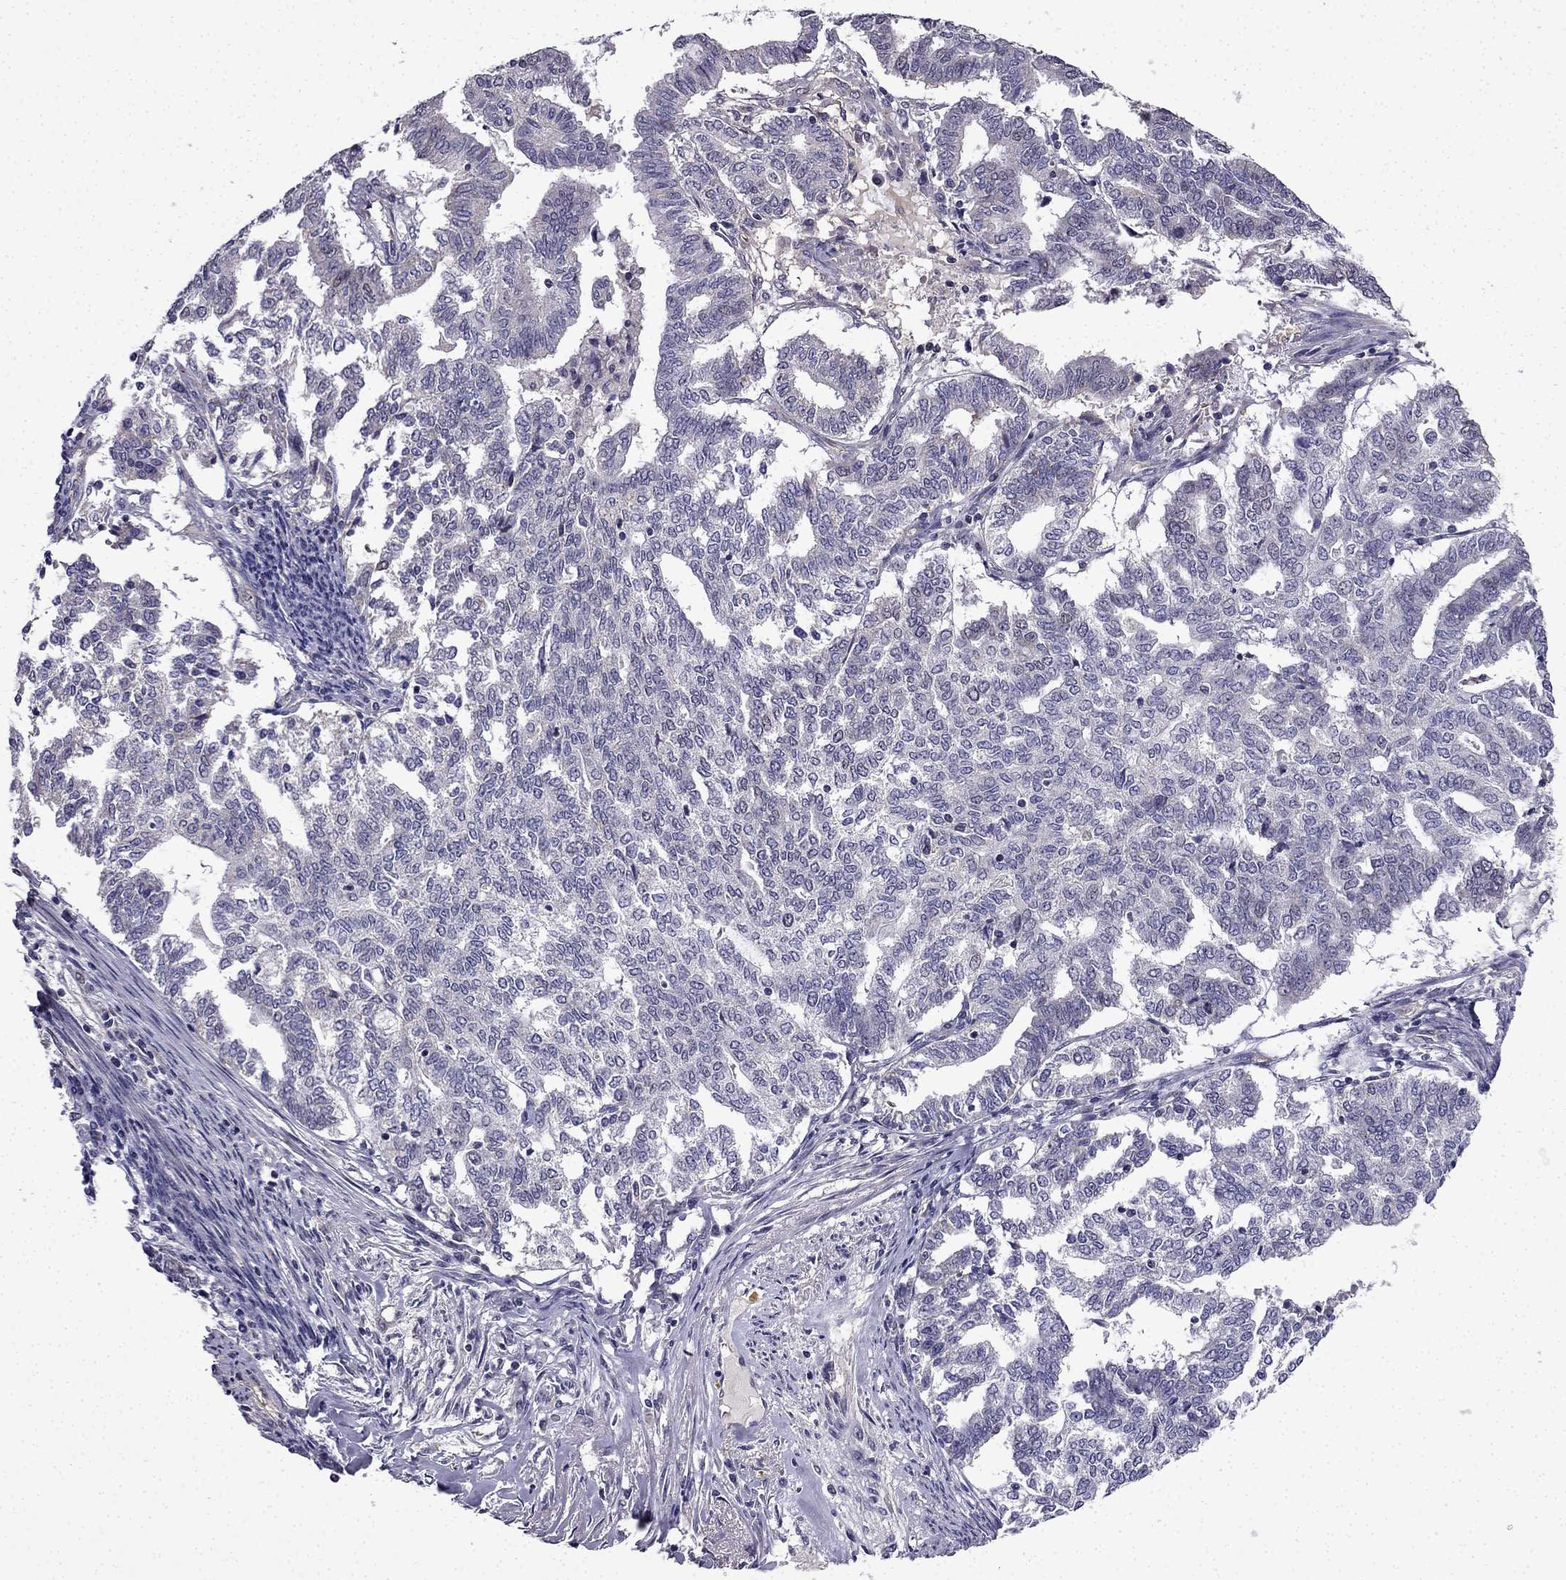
{"staining": {"intensity": "negative", "quantity": "none", "location": "none"}, "tissue": "endometrial cancer", "cell_type": "Tumor cells", "image_type": "cancer", "snomed": [{"axis": "morphology", "description": "Adenocarcinoma, NOS"}, {"axis": "topography", "description": "Endometrium"}], "caption": "Tumor cells are negative for protein expression in human endometrial cancer.", "gene": "SLC6A2", "patient": {"sex": "female", "age": 79}}